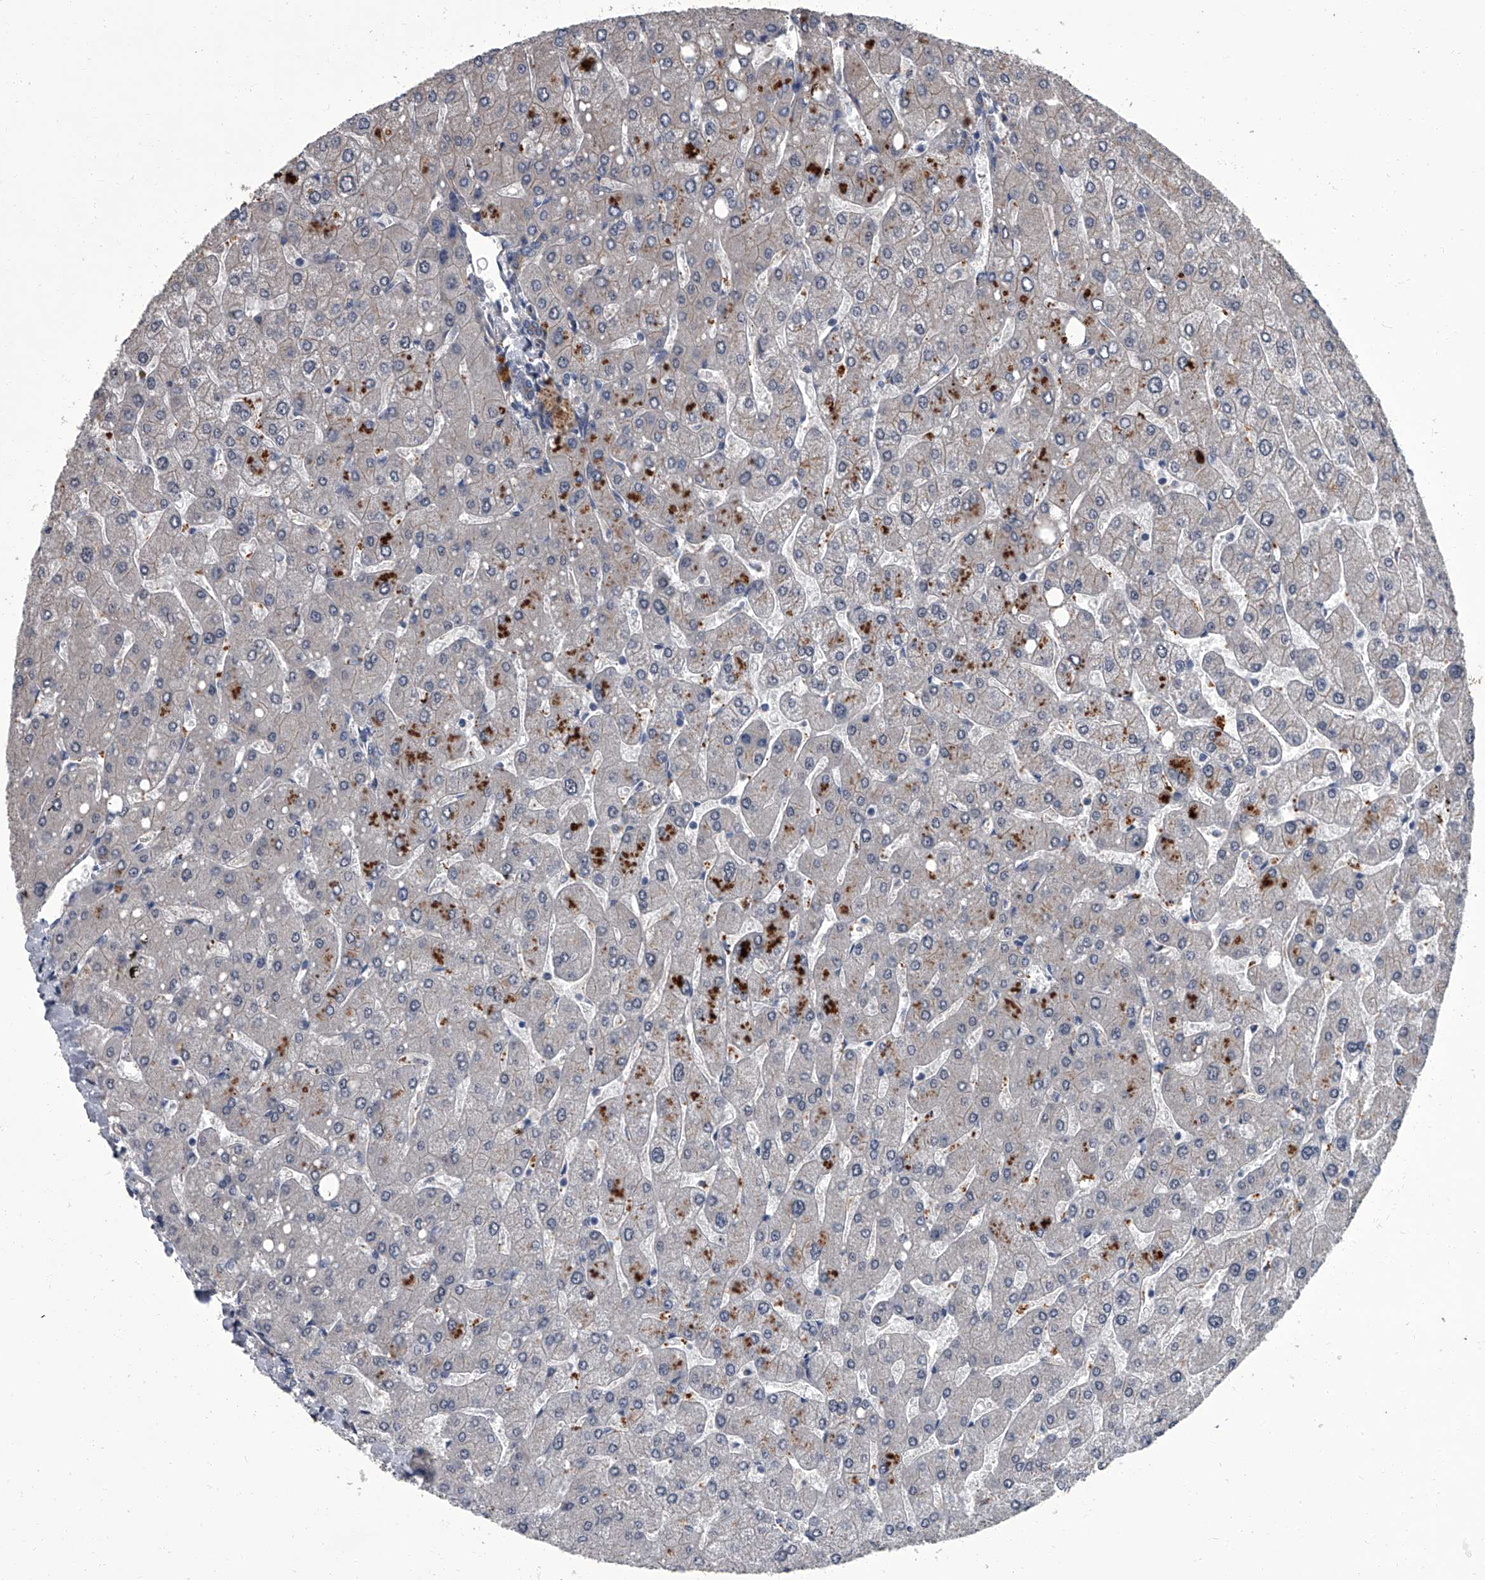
{"staining": {"intensity": "negative", "quantity": "none", "location": "none"}, "tissue": "liver", "cell_type": "Cholangiocytes", "image_type": "normal", "snomed": [{"axis": "morphology", "description": "Normal tissue, NOS"}, {"axis": "topography", "description": "Liver"}], "caption": "Human liver stained for a protein using immunohistochemistry (IHC) displays no expression in cholangiocytes.", "gene": "SIRT4", "patient": {"sex": "male", "age": 55}}